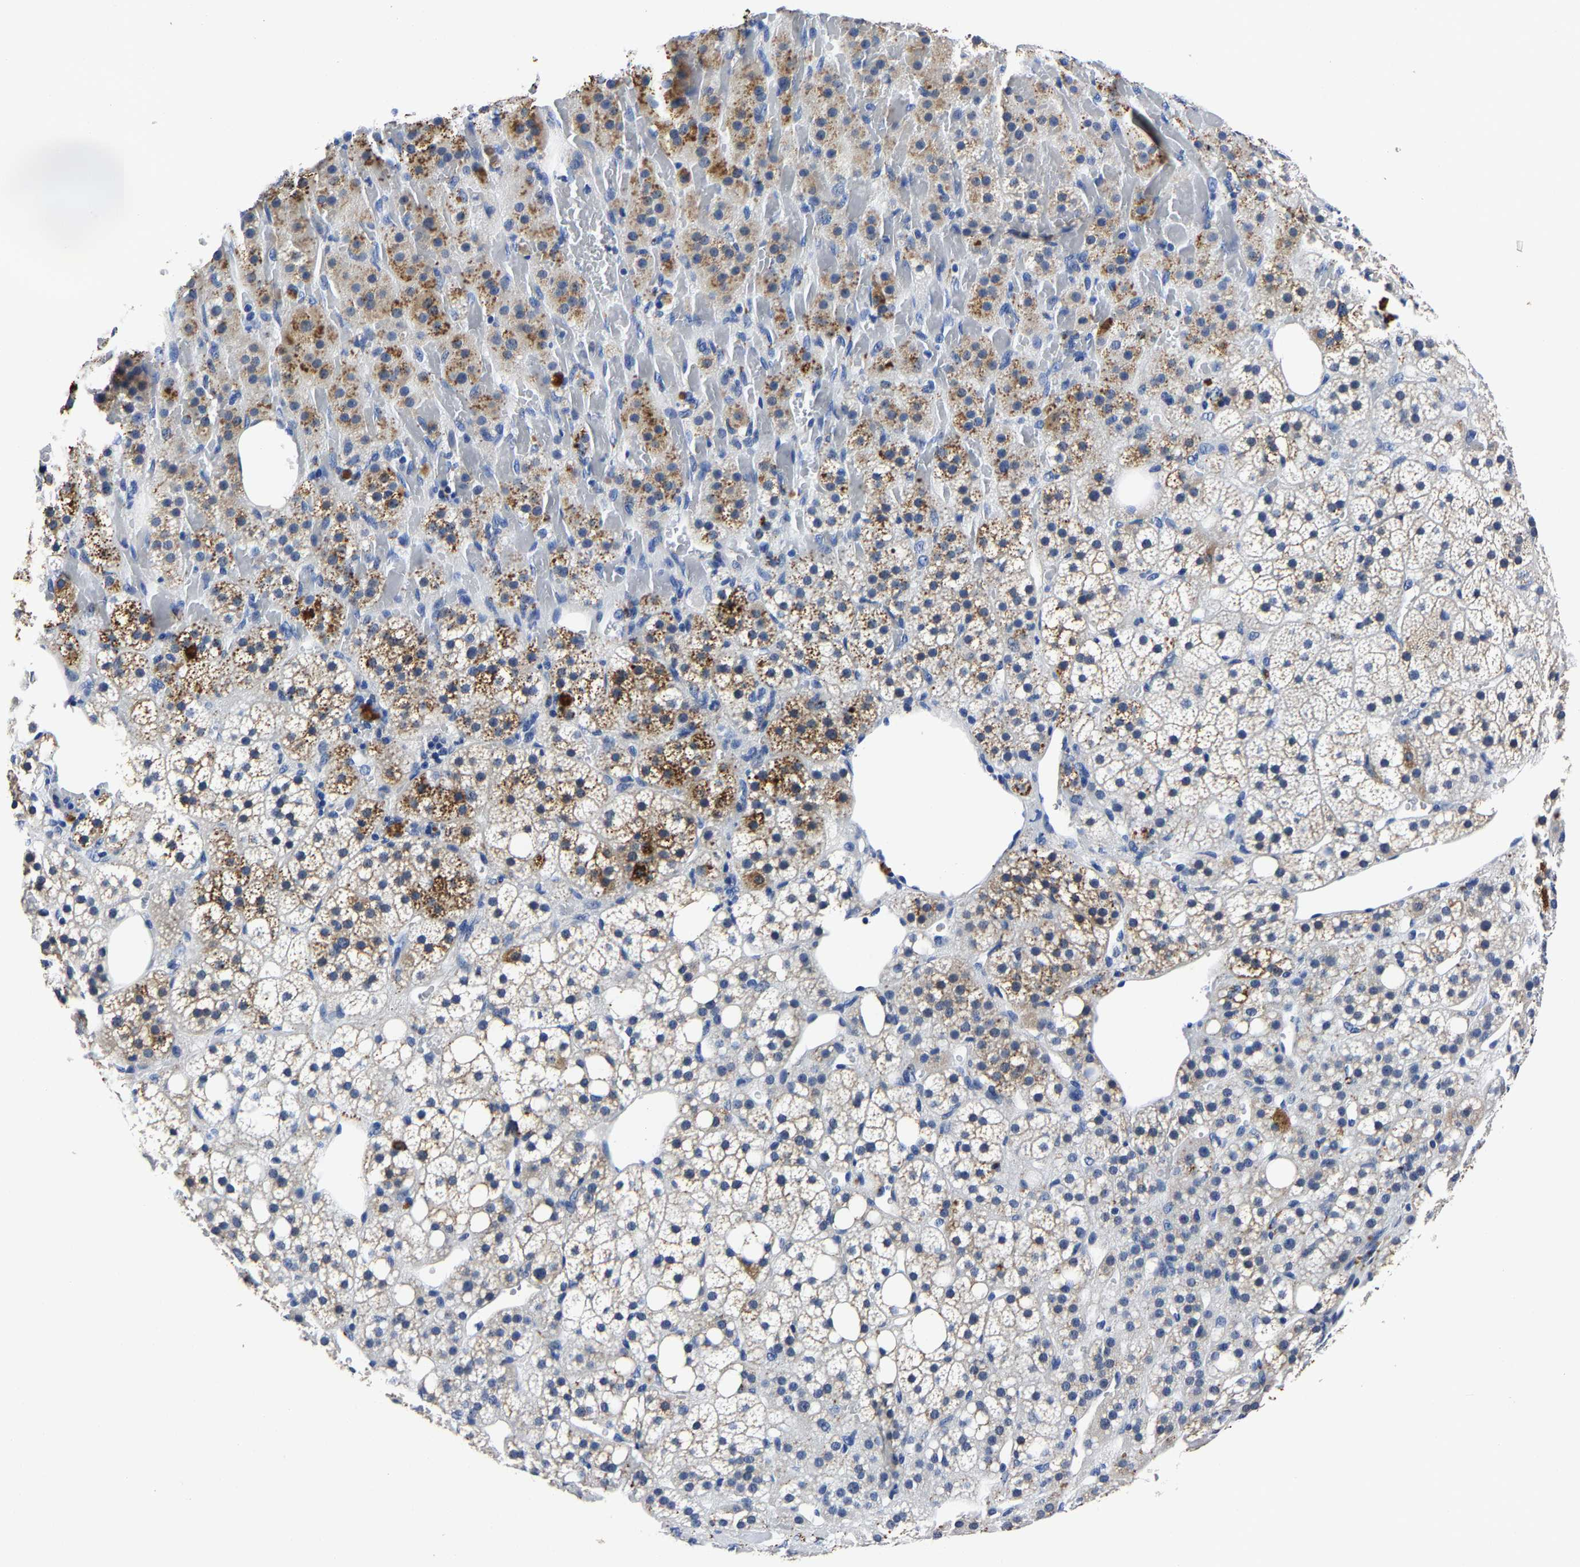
{"staining": {"intensity": "moderate", "quantity": "<25%", "location": "cytoplasmic/membranous"}, "tissue": "adrenal gland", "cell_type": "Glandular cells", "image_type": "normal", "snomed": [{"axis": "morphology", "description": "Normal tissue, NOS"}, {"axis": "topography", "description": "Adrenal gland"}], "caption": "This image displays unremarkable adrenal gland stained with immunohistochemistry (IHC) to label a protein in brown. The cytoplasmic/membranous of glandular cells show moderate positivity for the protein. Nuclei are counter-stained blue.", "gene": "PSPH", "patient": {"sex": "female", "age": 59}}